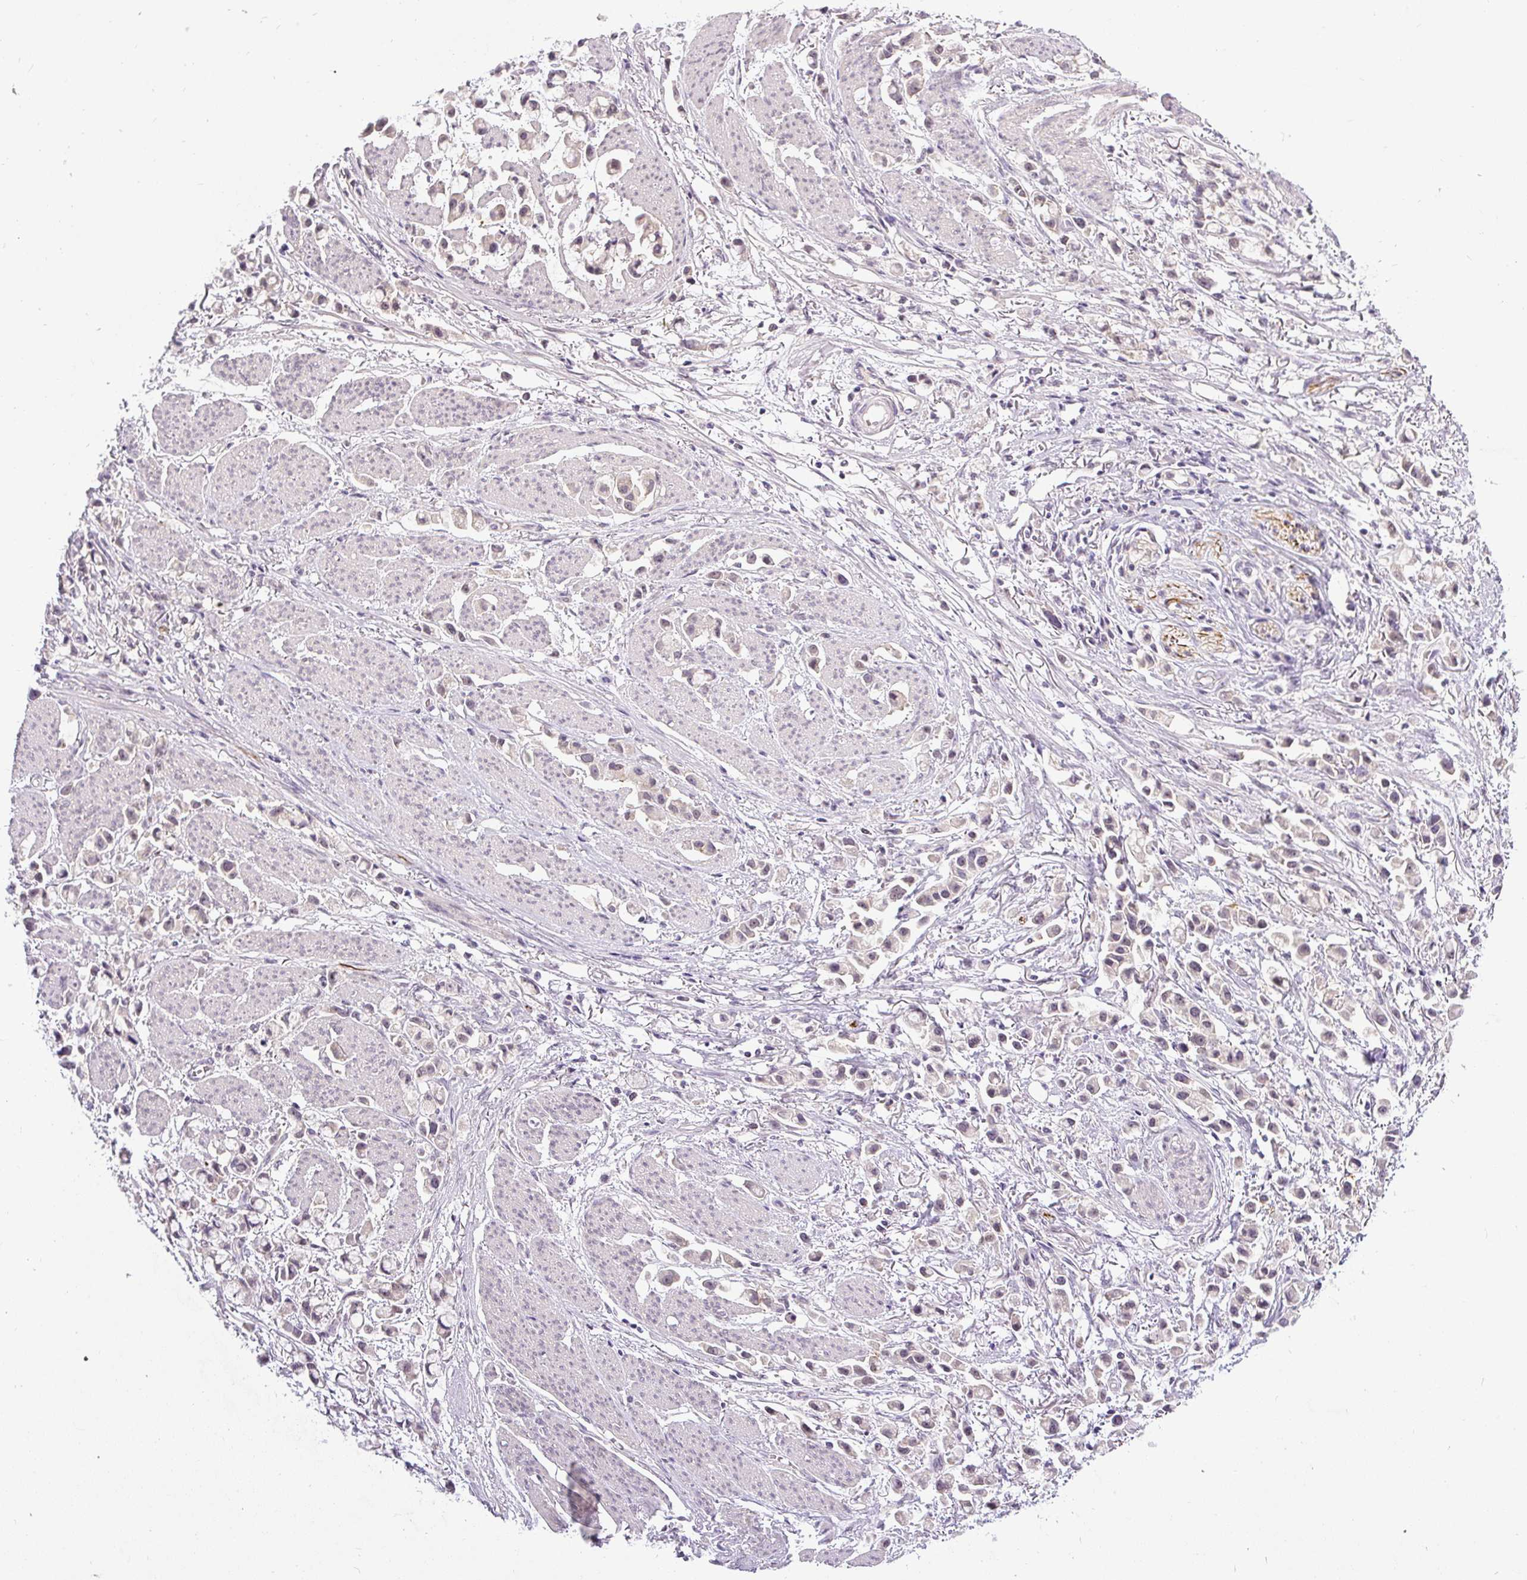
{"staining": {"intensity": "weak", "quantity": "<25%", "location": "nuclear"}, "tissue": "stomach cancer", "cell_type": "Tumor cells", "image_type": "cancer", "snomed": [{"axis": "morphology", "description": "Adenocarcinoma, NOS"}, {"axis": "topography", "description": "Stomach"}], "caption": "Immunohistochemistry (IHC) of stomach cancer (adenocarcinoma) reveals no positivity in tumor cells.", "gene": "FAM117B", "patient": {"sex": "female", "age": 81}}